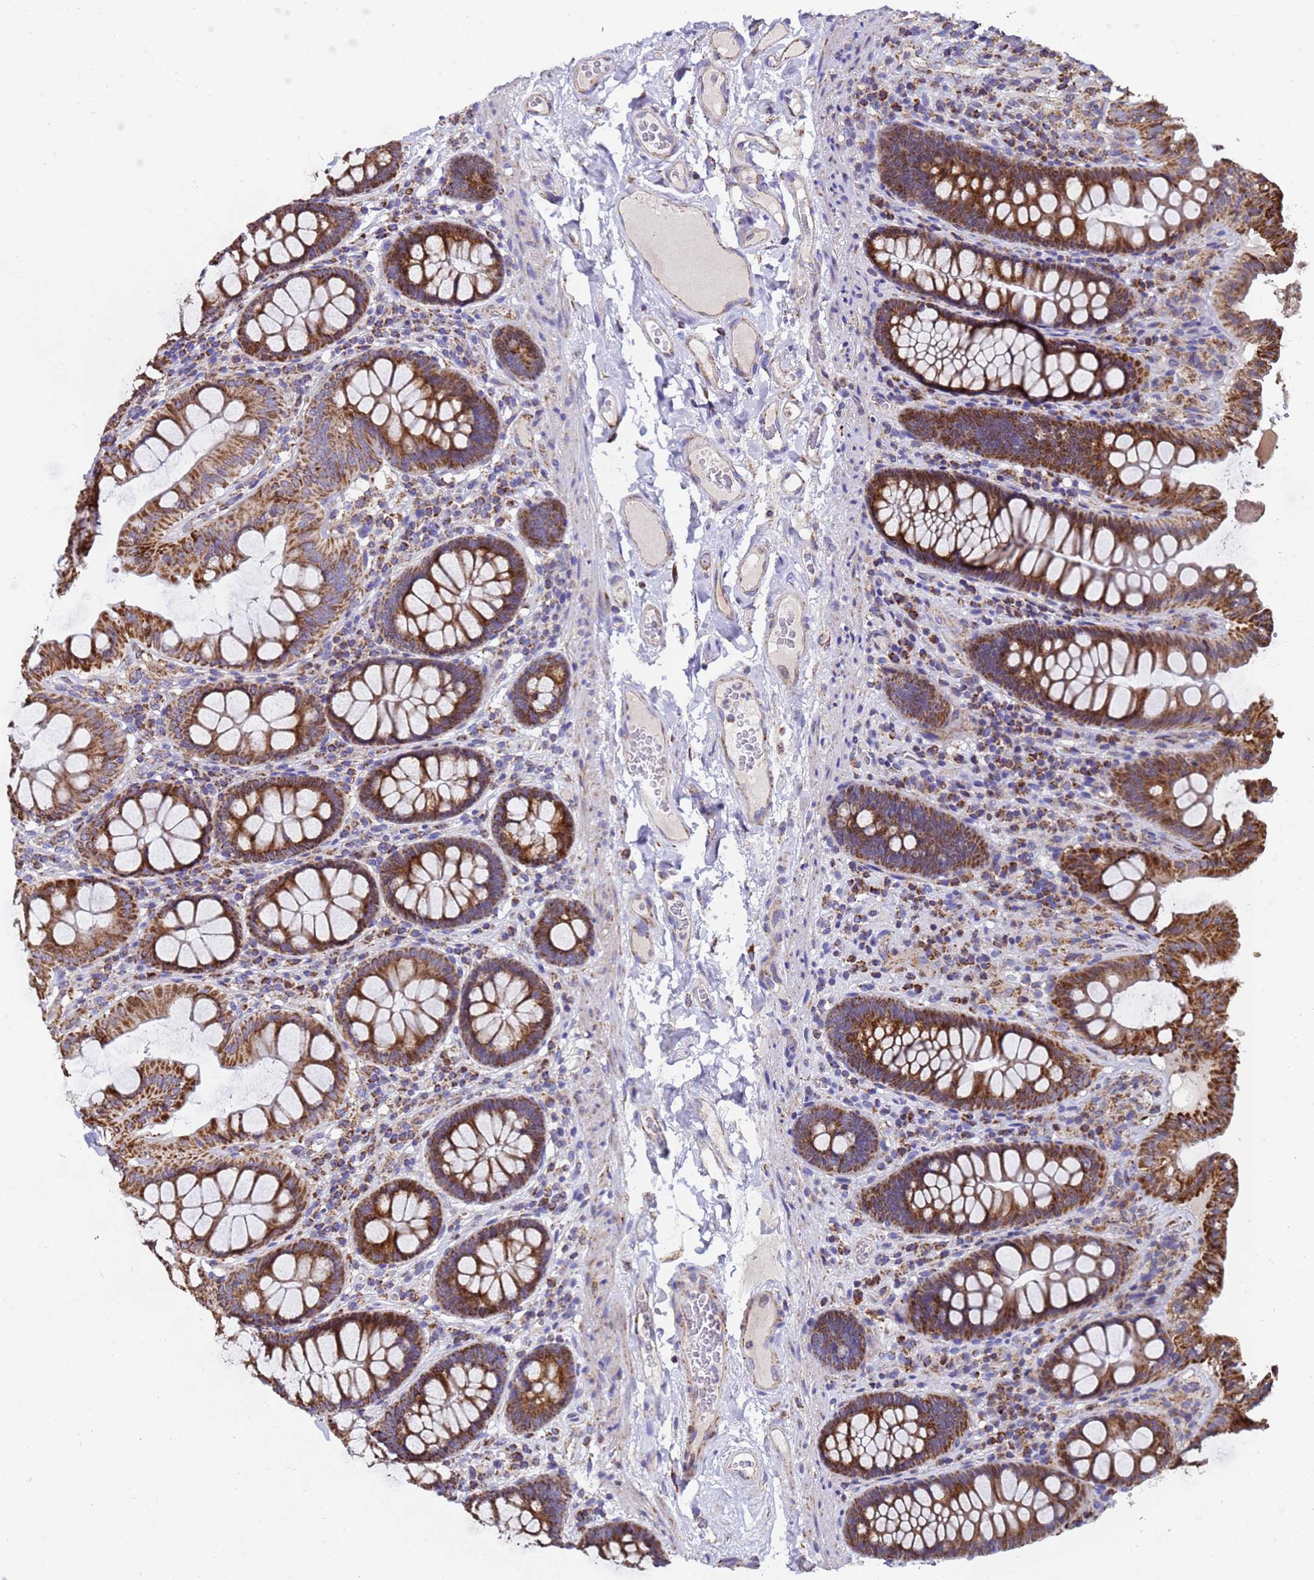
{"staining": {"intensity": "moderate", "quantity": ">75%", "location": "cytoplasmic/membranous"}, "tissue": "colon", "cell_type": "Endothelial cells", "image_type": "normal", "snomed": [{"axis": "morphology", "description": "Normal tissue, NOS"}, {"axis": "topography", "description": "Colon"}], "caption": "An immunohistochemistry photomicrograph of unremarkable tissue is shown. Protein staining in brown shows moderate cytoplasmic/membranous positivity in colon within endothelial cells. (brown staining indicates protein expression, while blue staining denotes nuclei).", "gene": "MRPS12", "patient": {"sex": "male", "age": 84}}